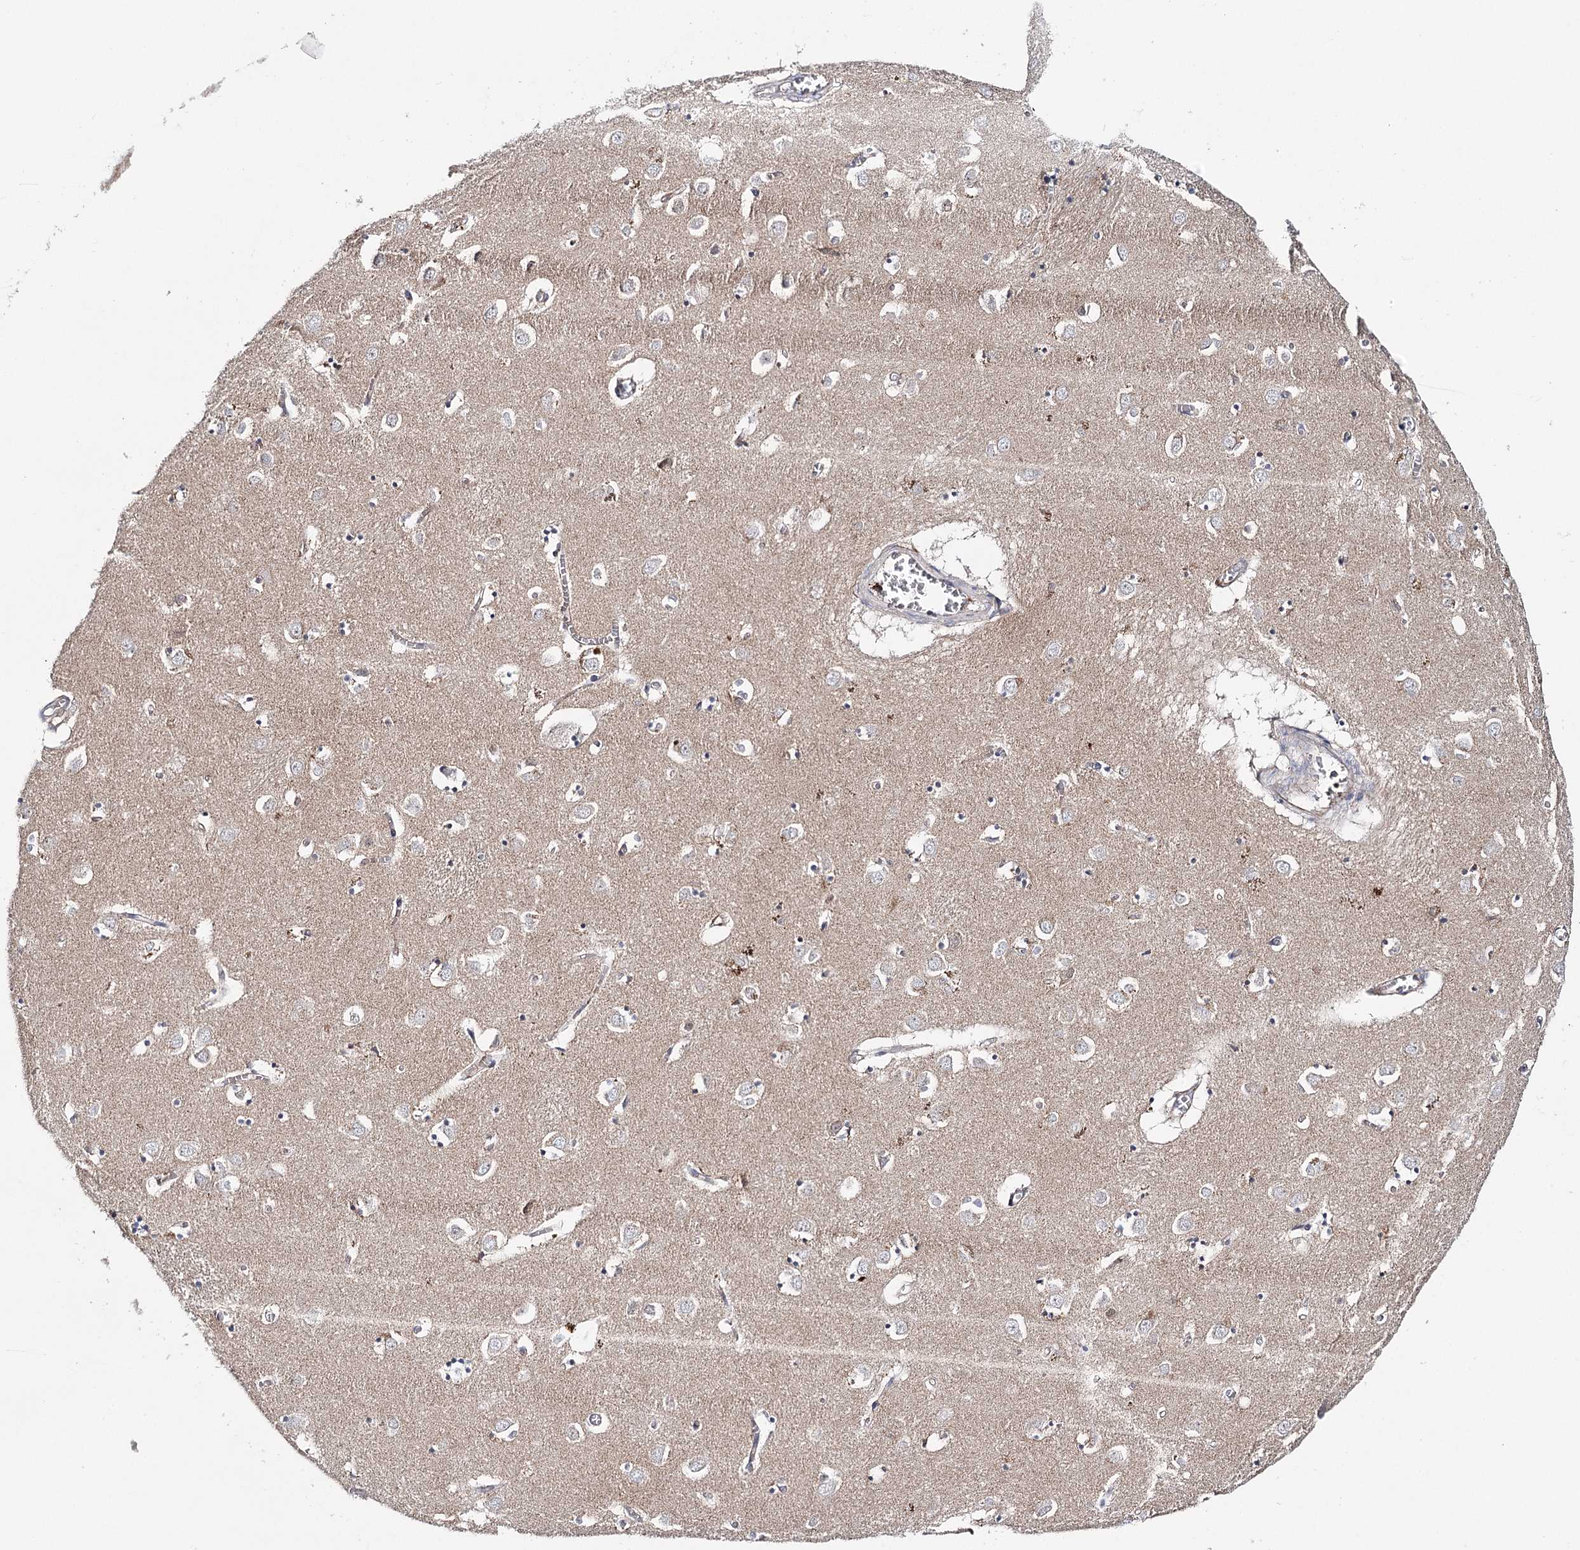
{"staining": {"intensity": "moderate", "quantity": "<25%", "location": "cytoplasmic/membranous,nuclear"}, "tissue": "caudate", "cell_type": "Glial cells", "image_type": "normal", "snomed": [{"axis": "morphology", "description": "Normal tissue, NOS"}, {"axis": "topography", "description": "Lateral ventricle wall"}], "caption": "The immunohistochemical stain labels moderate cytoplasmic/membranous,nuclear positivity in glial cells of normal caudate.", "gene": "PKP4", "patient": {"sex": "male", "age": 70}}